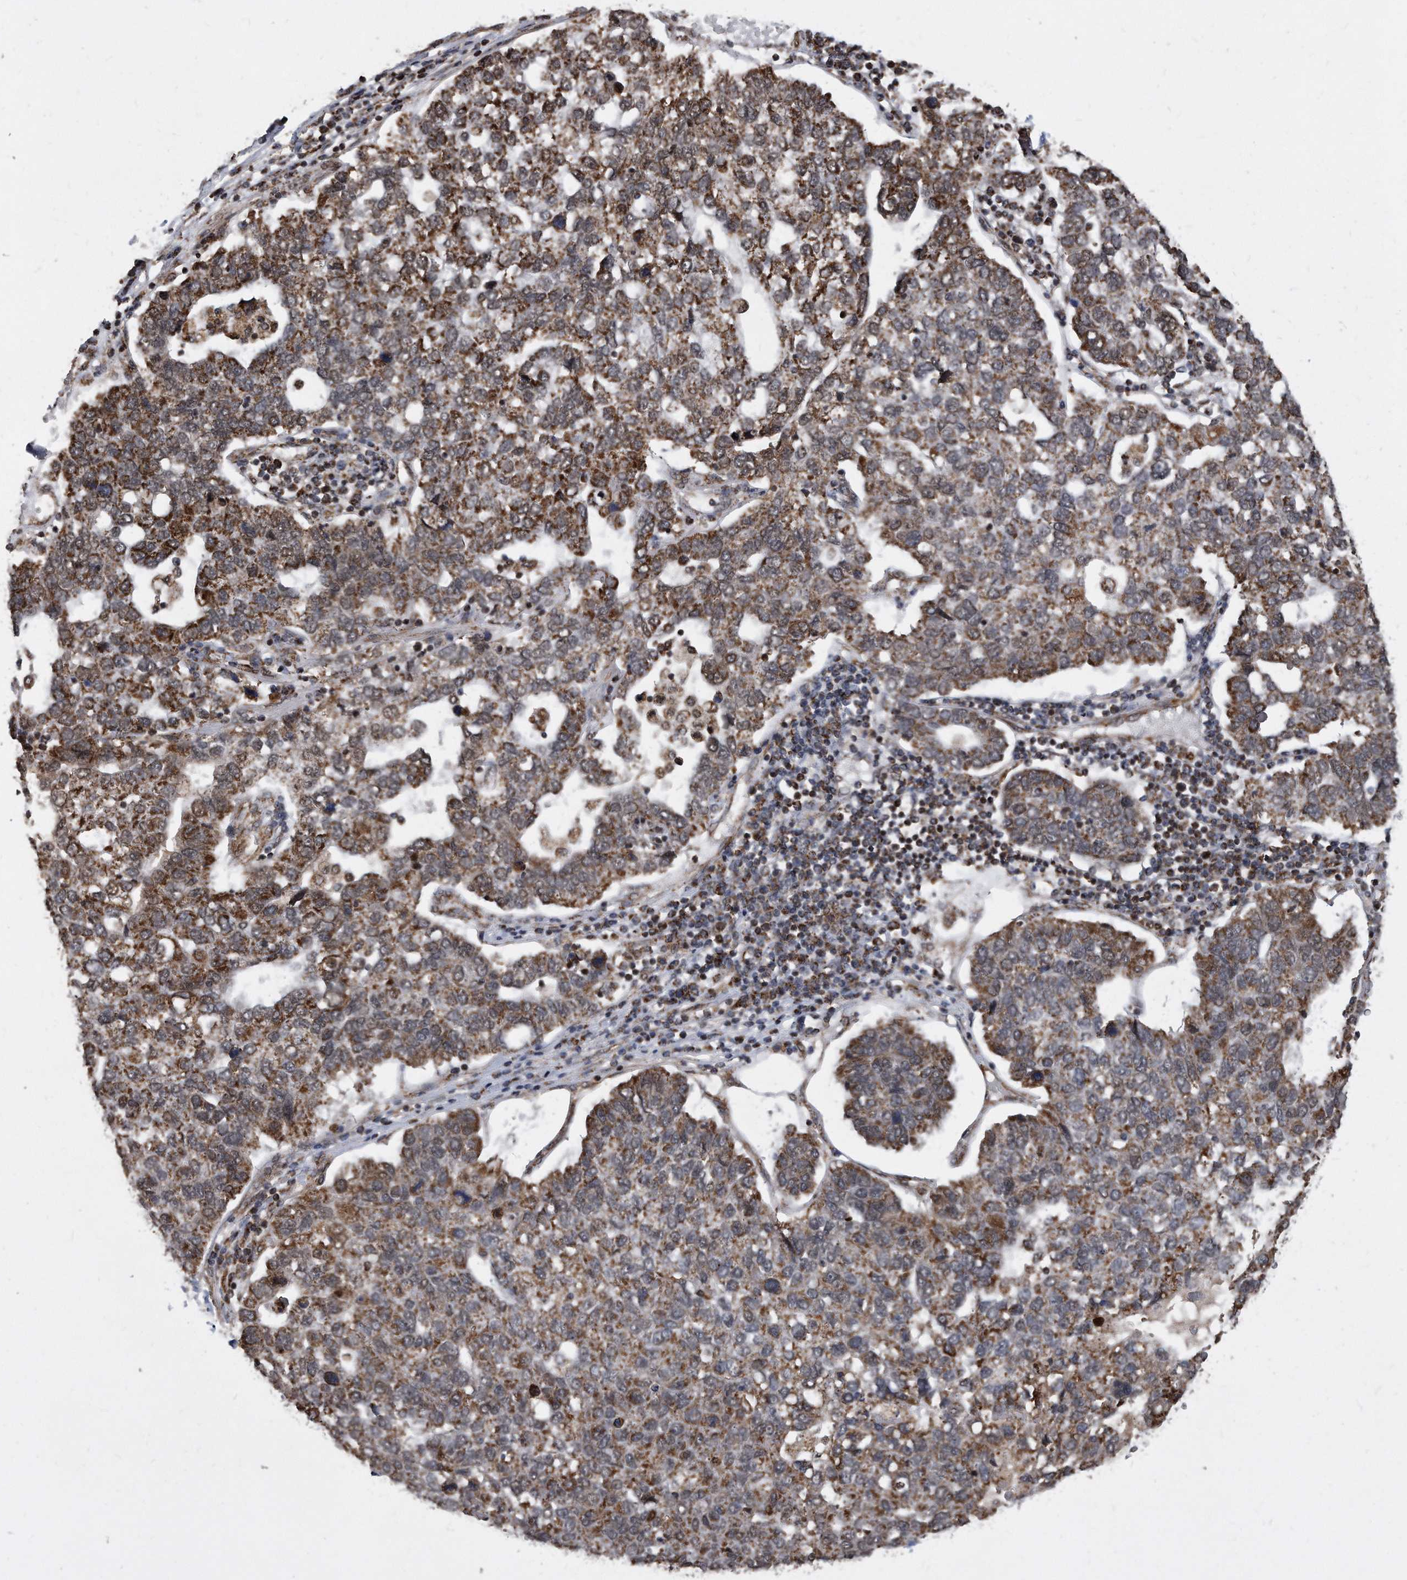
{"staining": {"intensity": "moderate", "quantity": ">75%", "location": "cytoplasmic/membranous"}, "tissue": "pancreatic cancer", "cell_type": "Tumor cells", "image_type": "cancer", "snomed": [{"axis": "morphology", "description": "Adenocarcinoma, NOS"}, {"axis": "topography", "description": "Pancreas"}], "caption": "High-power microscopy captured an IHC image of pancreatic adenocarcinoma, revealing moderate cytoplasmic/membranous staining in about >75% of tumor cells.", "gene": "DUSP22", "patient": {"sex": "female", "age": 61}}